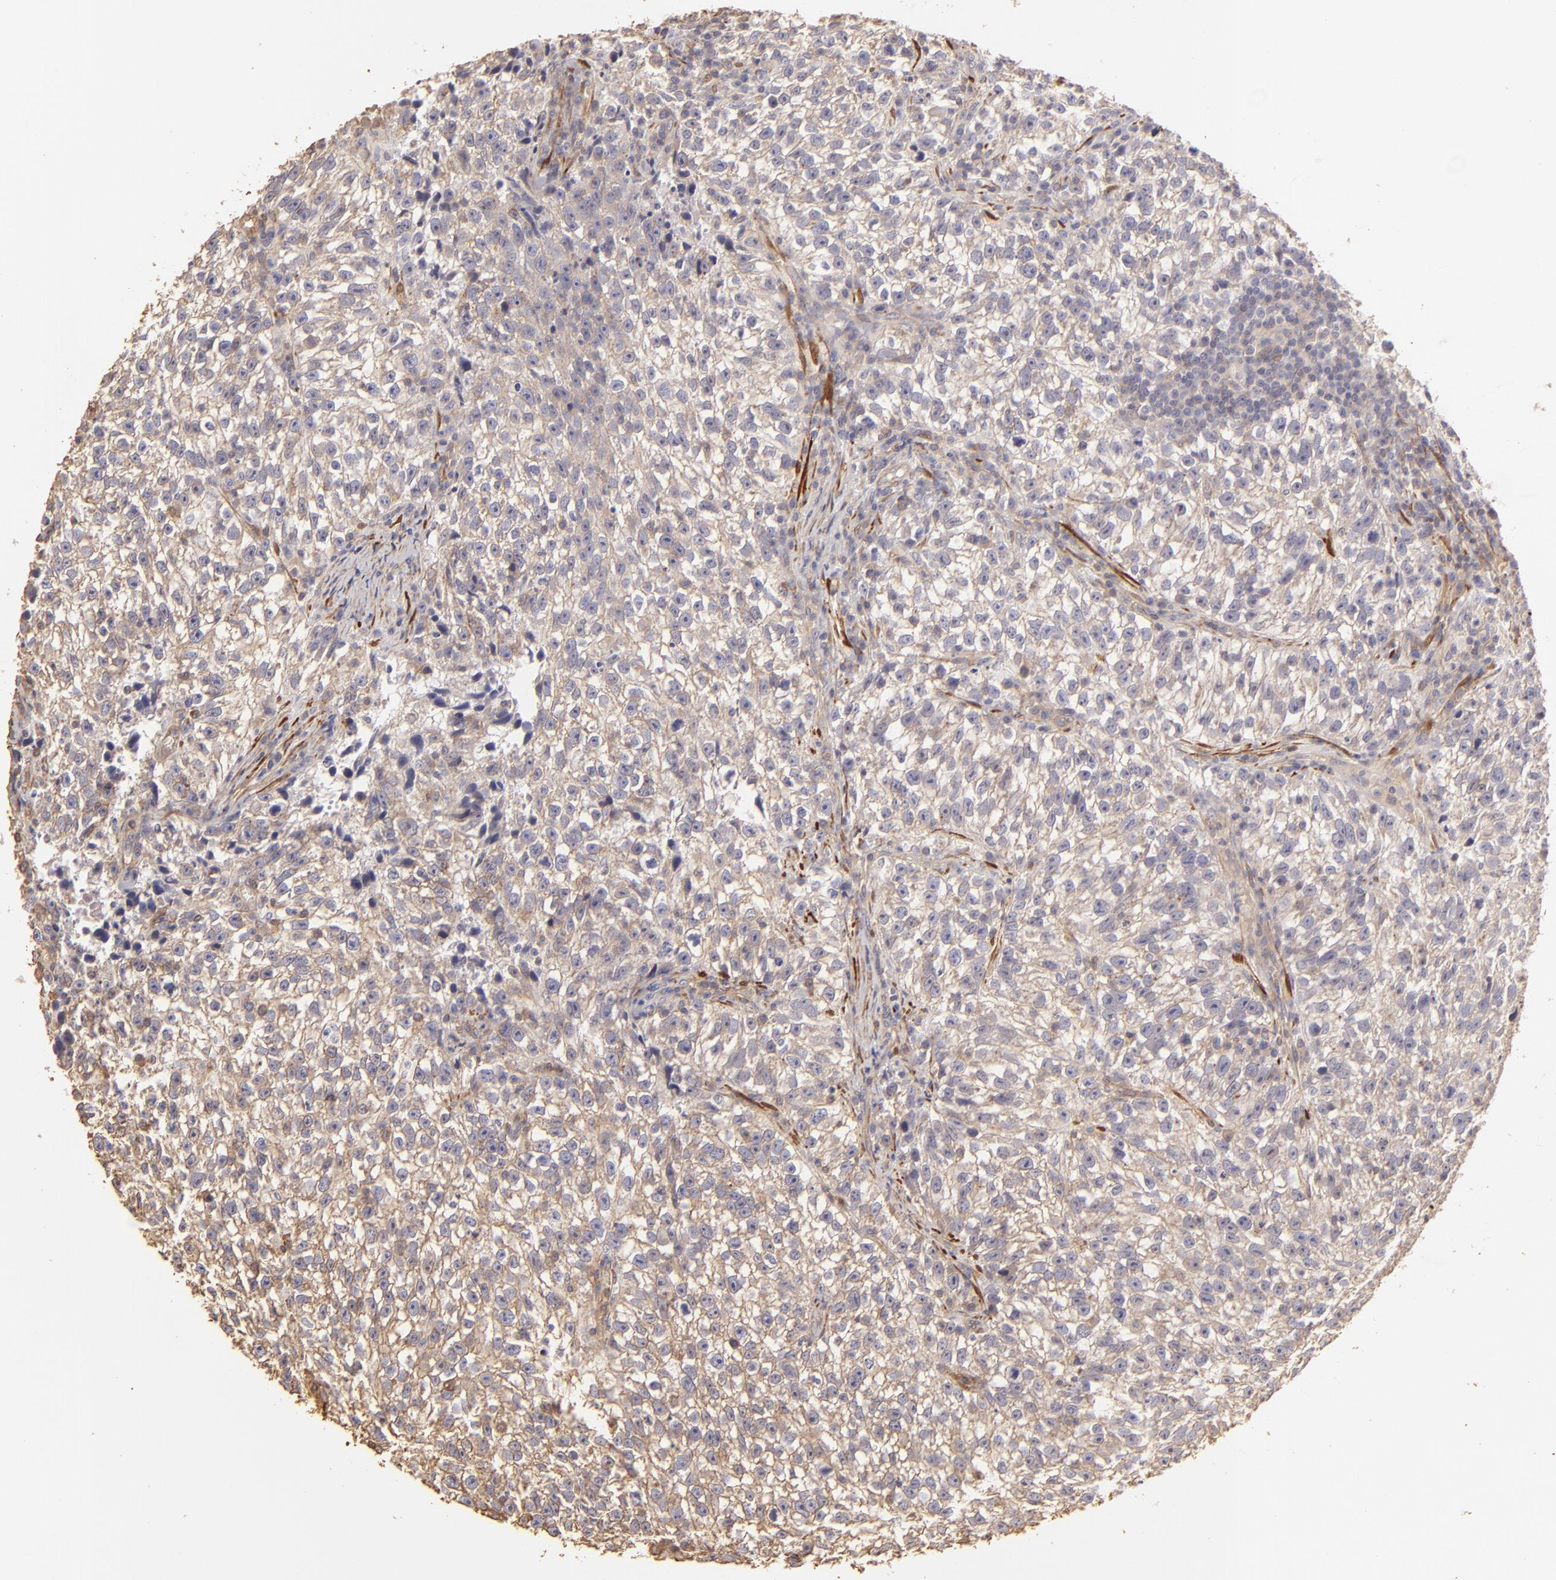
{"staining": {"intensity": "negative", "quantity": "none", "location": "none"}, "tissue": "testis cancer", "cell_type": "Tumor cells", "image_type": "cancer", "snomed": [{"axis": "morphology", "description": "Seminoma, NOS"}, {"axis": "topography", "description": "Testis"}], "caption": "High magnification brightfield microscopy of testis seminoma stained with DAB (brown) and counterstained with hematoxylin (blue): tumor cells show no significant staining.", "gene": "HSPB6", "patient": {"sex": "male", "age": 38}}